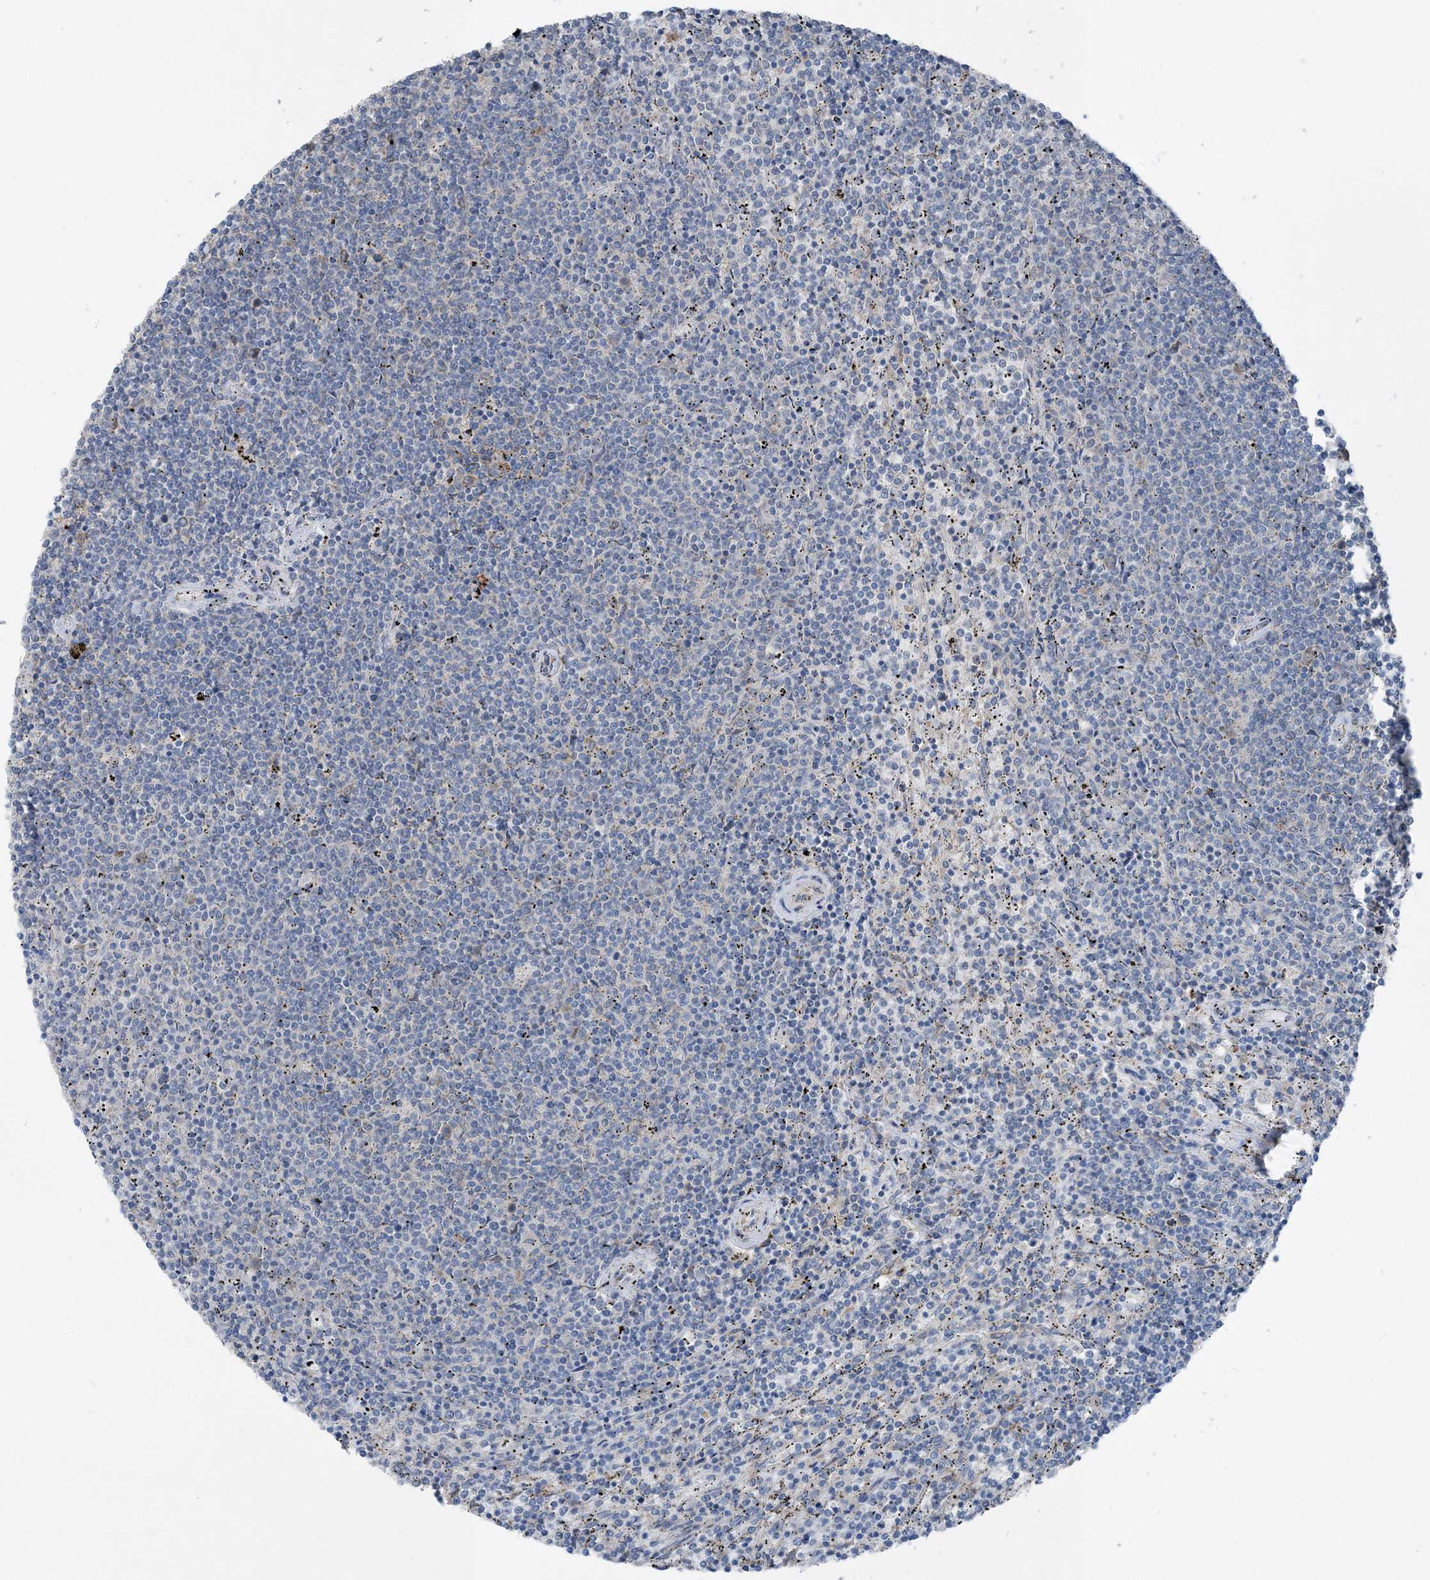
{"staining": {"intensity": "negative", "quantity": "none", "location": "none"}, "tissue": "lymphoma", "cell_type": "Tumor cells", "image_type": "cancer", "snomed": [{"axis": "morphology", "description": "Malignant lymphoma, non-Hodgkin's type, Low grade"}, {"axis": "topography", "description": "Spleen"}], "caption": "Lymphoma was stained to show a protein in brown. There is no significant positivity in tumor cells.", "gene": "DHX30", "patient": {"sex": "female", "age": 50}}